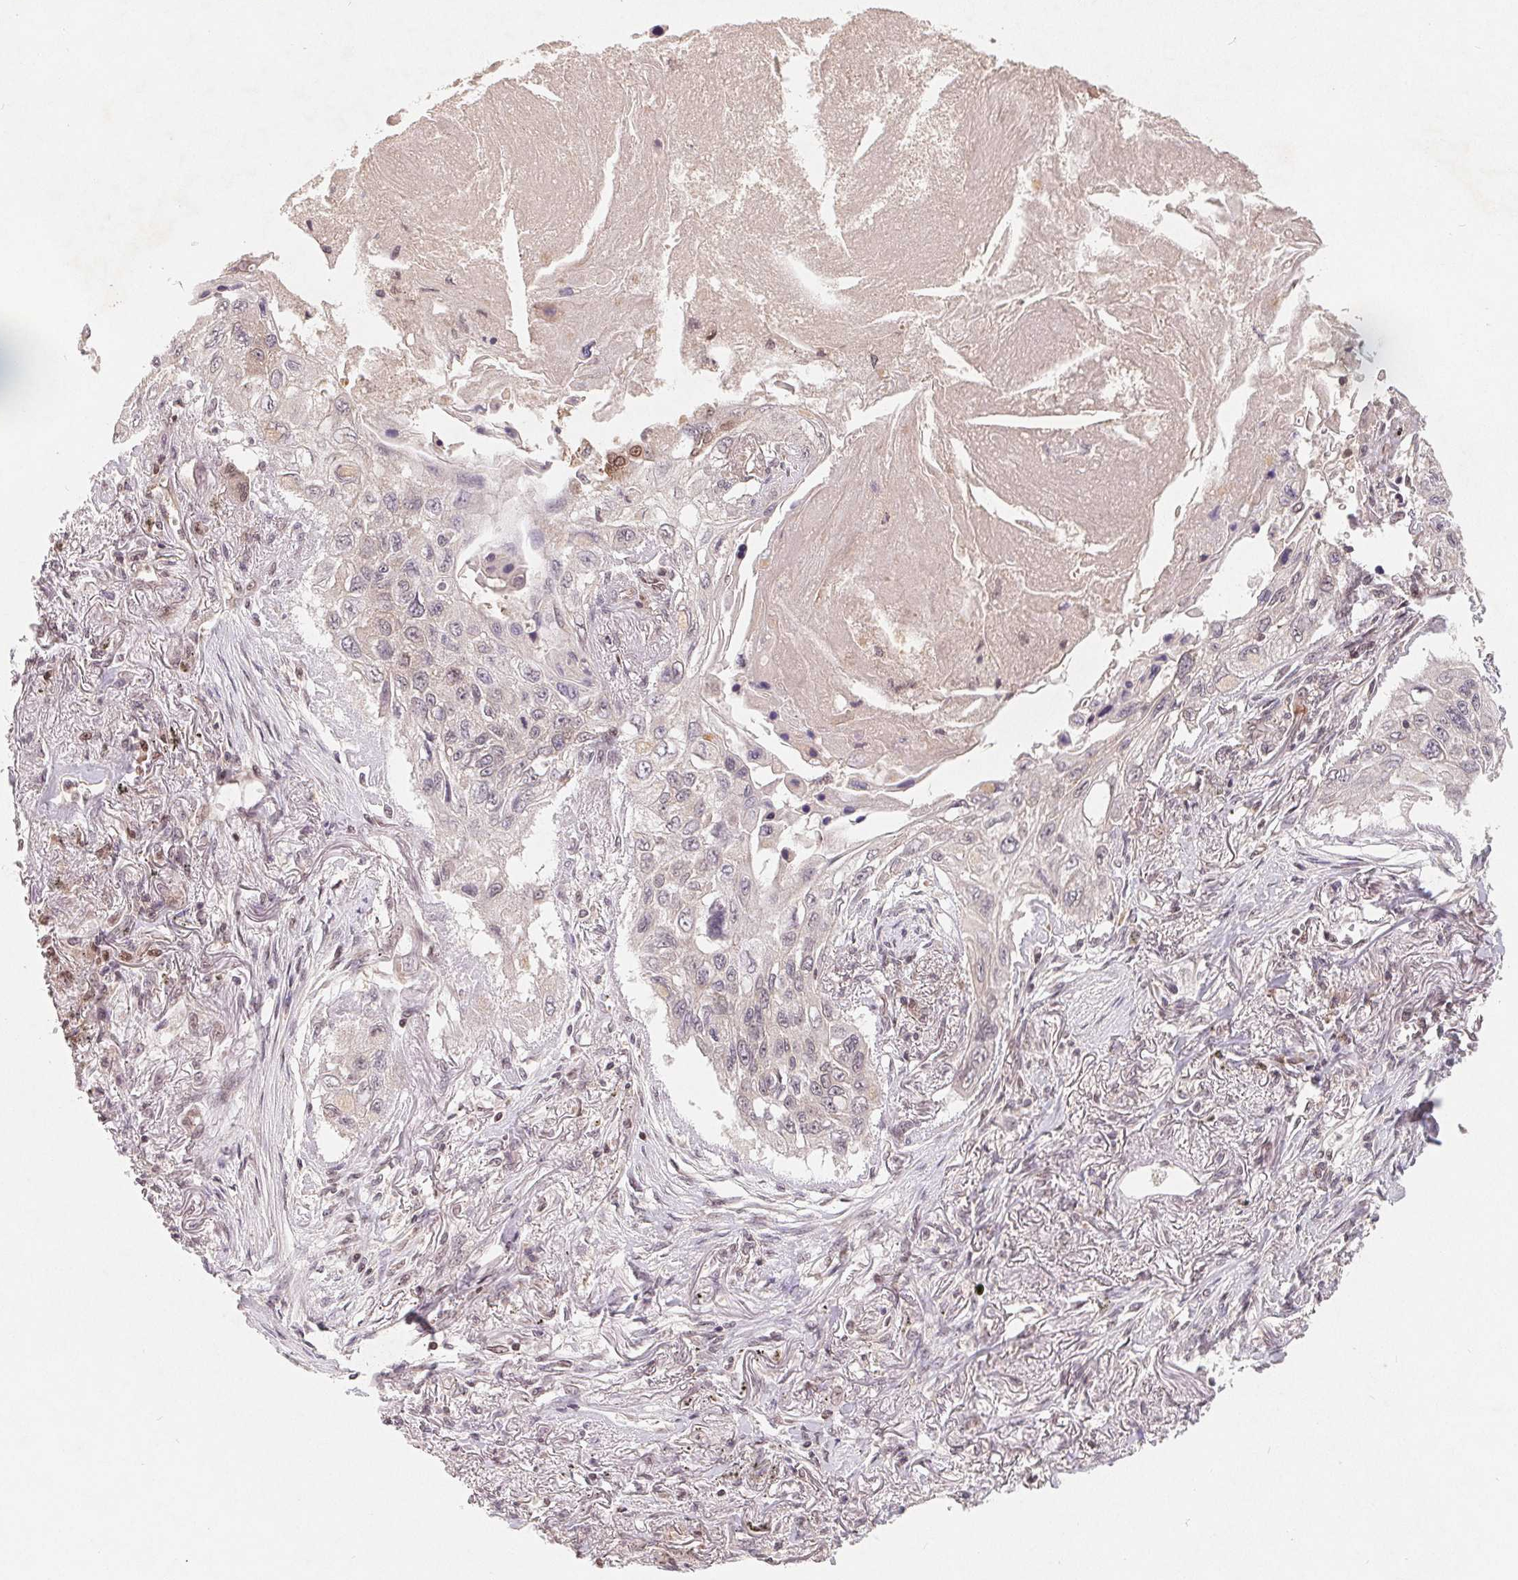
{"staining": {"intensity": "negative", "quantity": "none", "location": "none"}, "tissue": "lung cancer", "cell_type": "Tumor cells", "image_type": "cancer", "snomed": [{"axis": "morphology", "description": "Squamous cell carcinoma, NOS"}, {"axis": "topography", "description": "Lung"}], "caption": "Lung cancer (squamous cell carcinoma) was stained to show a protein in brown. There is no significant positivity in tumor cells.", "gene": "HMGN3", "patient": {"sex": "male", "age": 75}}